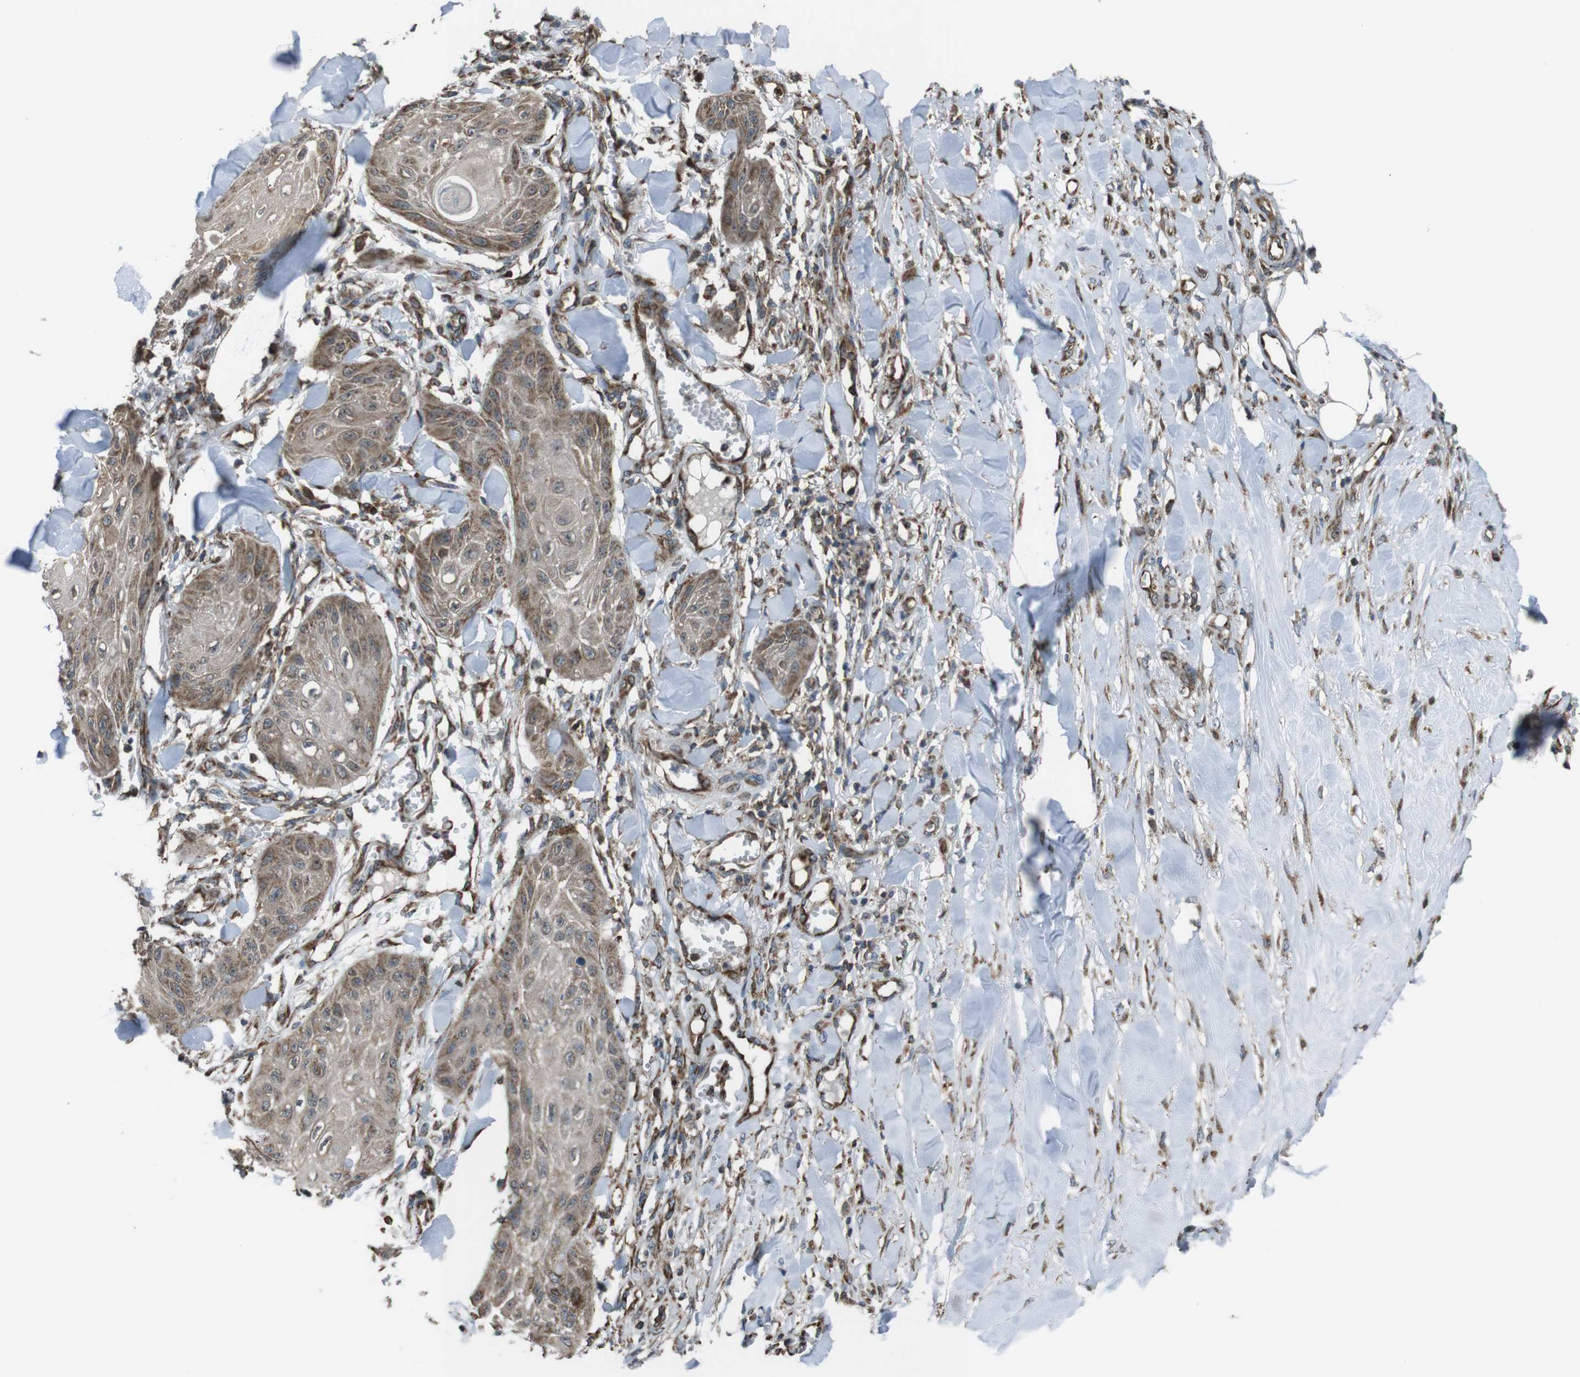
{"staining": {"intensity": "weak", "quantity": ">75%", "location": "cytoplasmic/membranous"}, "tissue": "skin cancer", "cell_type": "Tumor cells", "image_type": "cancer", "snomed": [{"axis": "morphology", "description": "Squamous cell carcinoma, NOS"}, {"axis": "topography", "description": "Skin"}], "caption": "Tumor cells display low levels of weak cytoplasmic/membranous positivity in approximately >75% of cells in squamous cell carcinoma (skin).", "gene": "GIMAP8", "patient": {"sex": "male", "age": 74}}